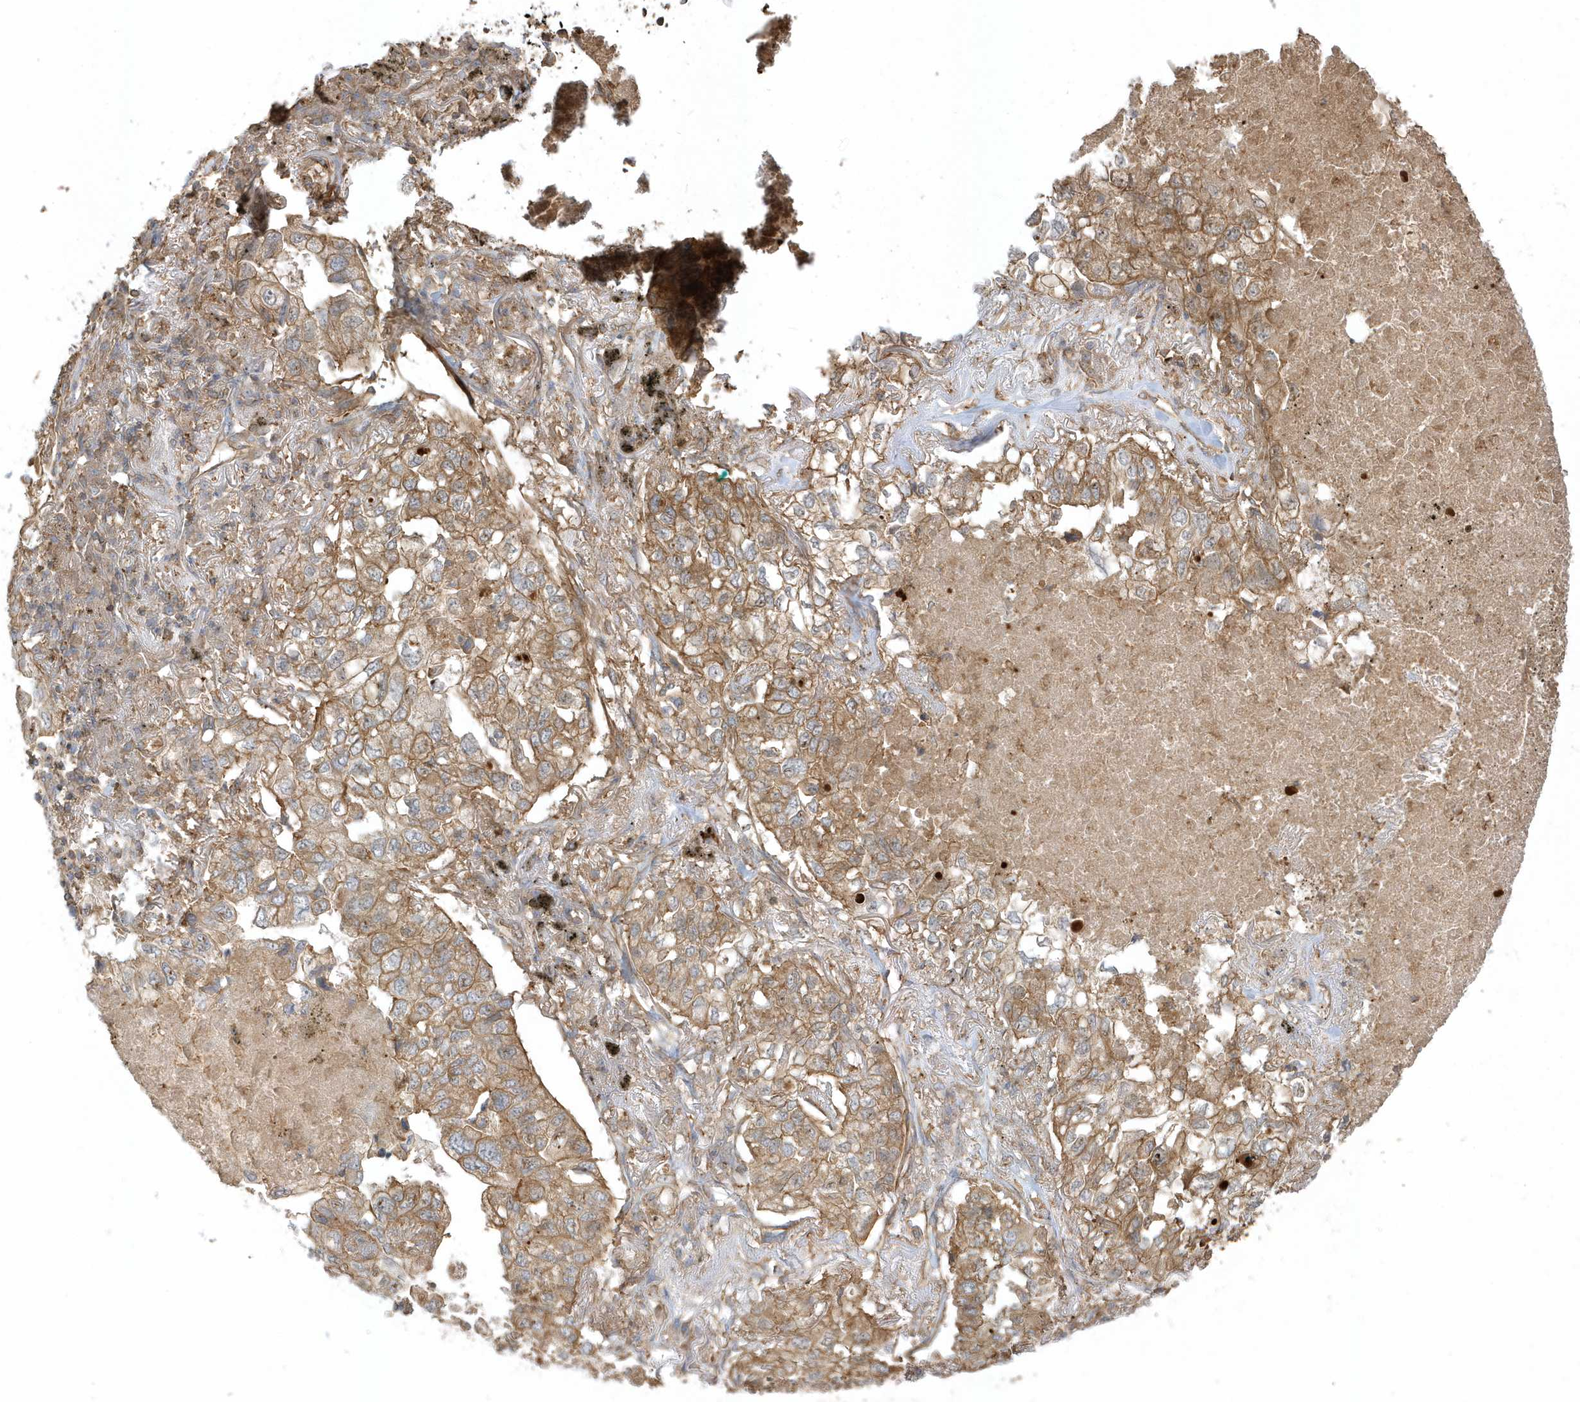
{"staining": {"intensity": "moderate", "quantity": ">75%", "location": "cytoplasmic/membranous"}, "tissue": "lung cancer", "cell_type": "Tumor cells", "image_type": "cancer", "snomed": [{"axis": "morphology", "description": "Adenocarcinoma, NOS"}, {"axis": "topography", "description": "Lung"}], "caption": "A high-resolution histopathology image shows IHC staining of lung adenocarcinoma, which shows moderate cytoplasmic/membranous staining in approximately >75% of tumor cells. Ihc stains the protein of interest in brown and the nuclei are stained blue.", "gene": "ZBTB8A", "patient": {"sex": "male", "age": 65}}